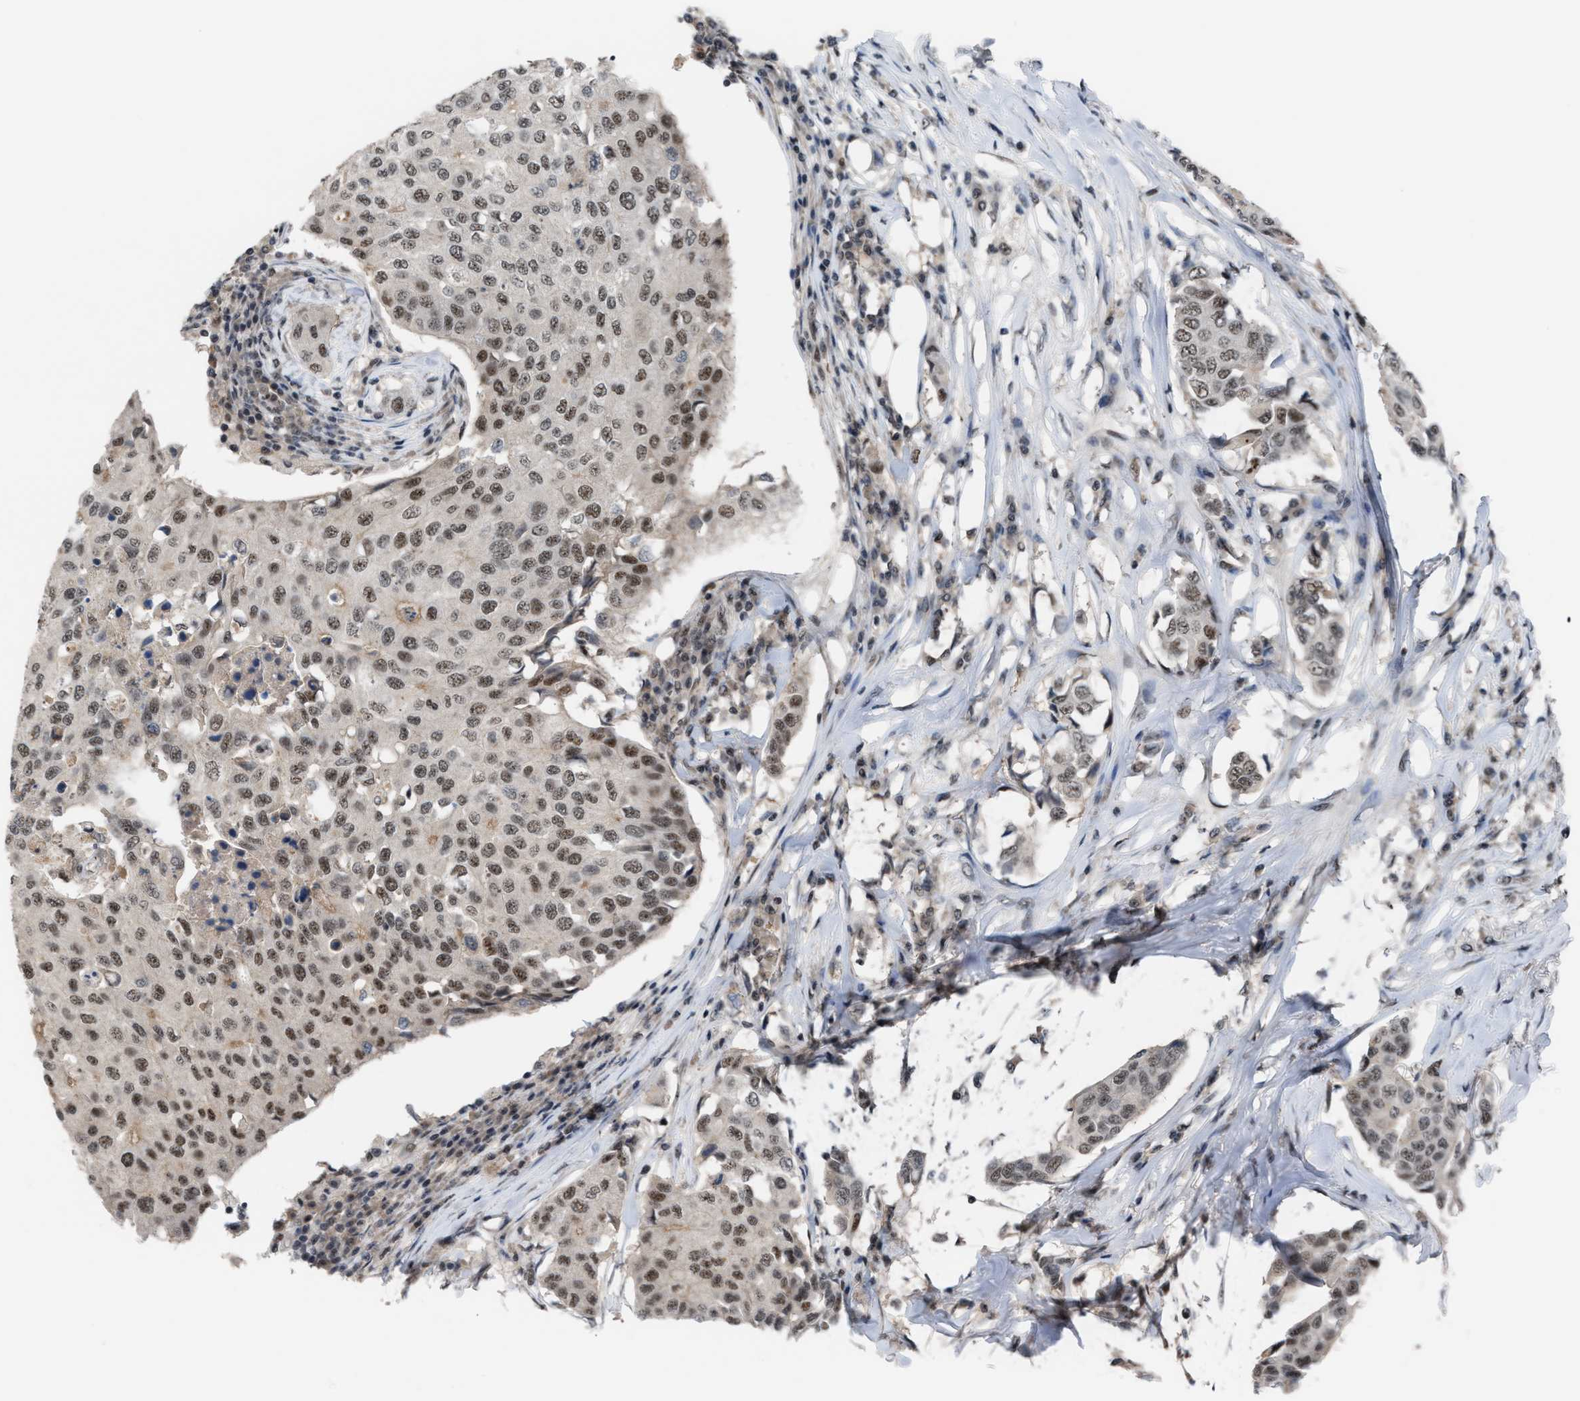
{"staining": {"intensity": "moderate", "quantity": ">75%", "location": "nuclear"}, "tissue": "breast cancer", "cell_type": "Tumor cells", "image_type": "cancer", "snomed": [{"axis": "morphology", "description": "Duct carcinoma"}, {"axis": "topography", "description": "Breast"}], "caption": "The histopathology image exhibits staining of breast cancer (infiltrating ductal carcinoma), revealing moderate nuclear protein expression (brown color) within tumor cells.", "gene": "PRPF4", "patient": {"sex": "female", "age": 80}}